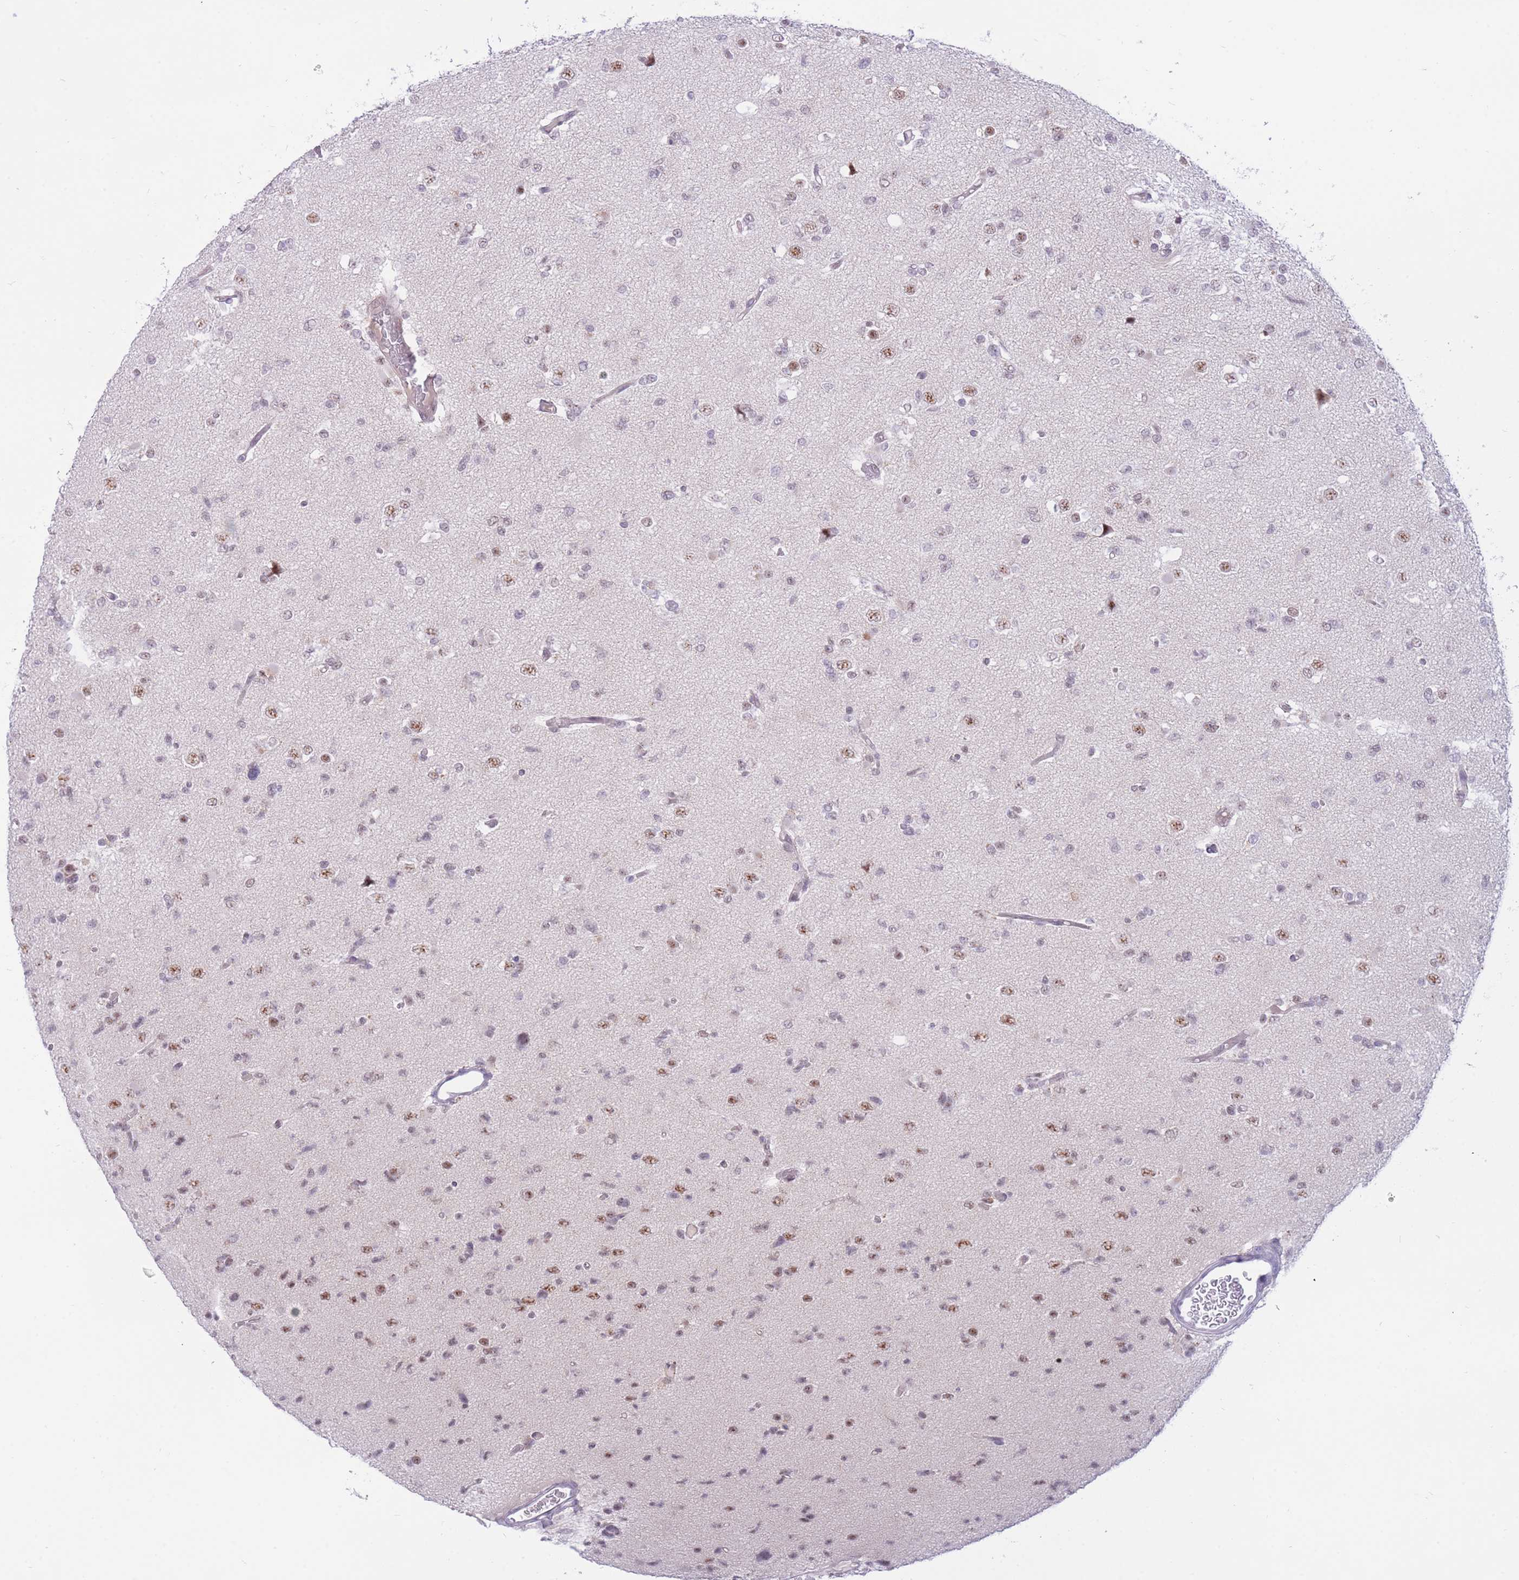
{"staining": {"intensity": "moderate", "quantity": "<25%", "location": "nuclear"}, "tissue": "glioma", "cell_type": "Tumor cells", "image_type": "cancer", "snomed": [{"axis": "morphology", "description": "Glioma, malignant, Low grade"}, {"axis": "topography", "description": "Brain"}], "caption": "Glioma tissue shows moderate nuclear staining in about <25% of tumor cells The staining was performed using DAB (3,3'-diaminobenzidine) to visualize the protein expression in brown, while the nuclei were stained in blue with hematoxylin (Magnification: 20x).", "gene": "CYP2B6", "patient": {"sex": "female", "age": 22}}